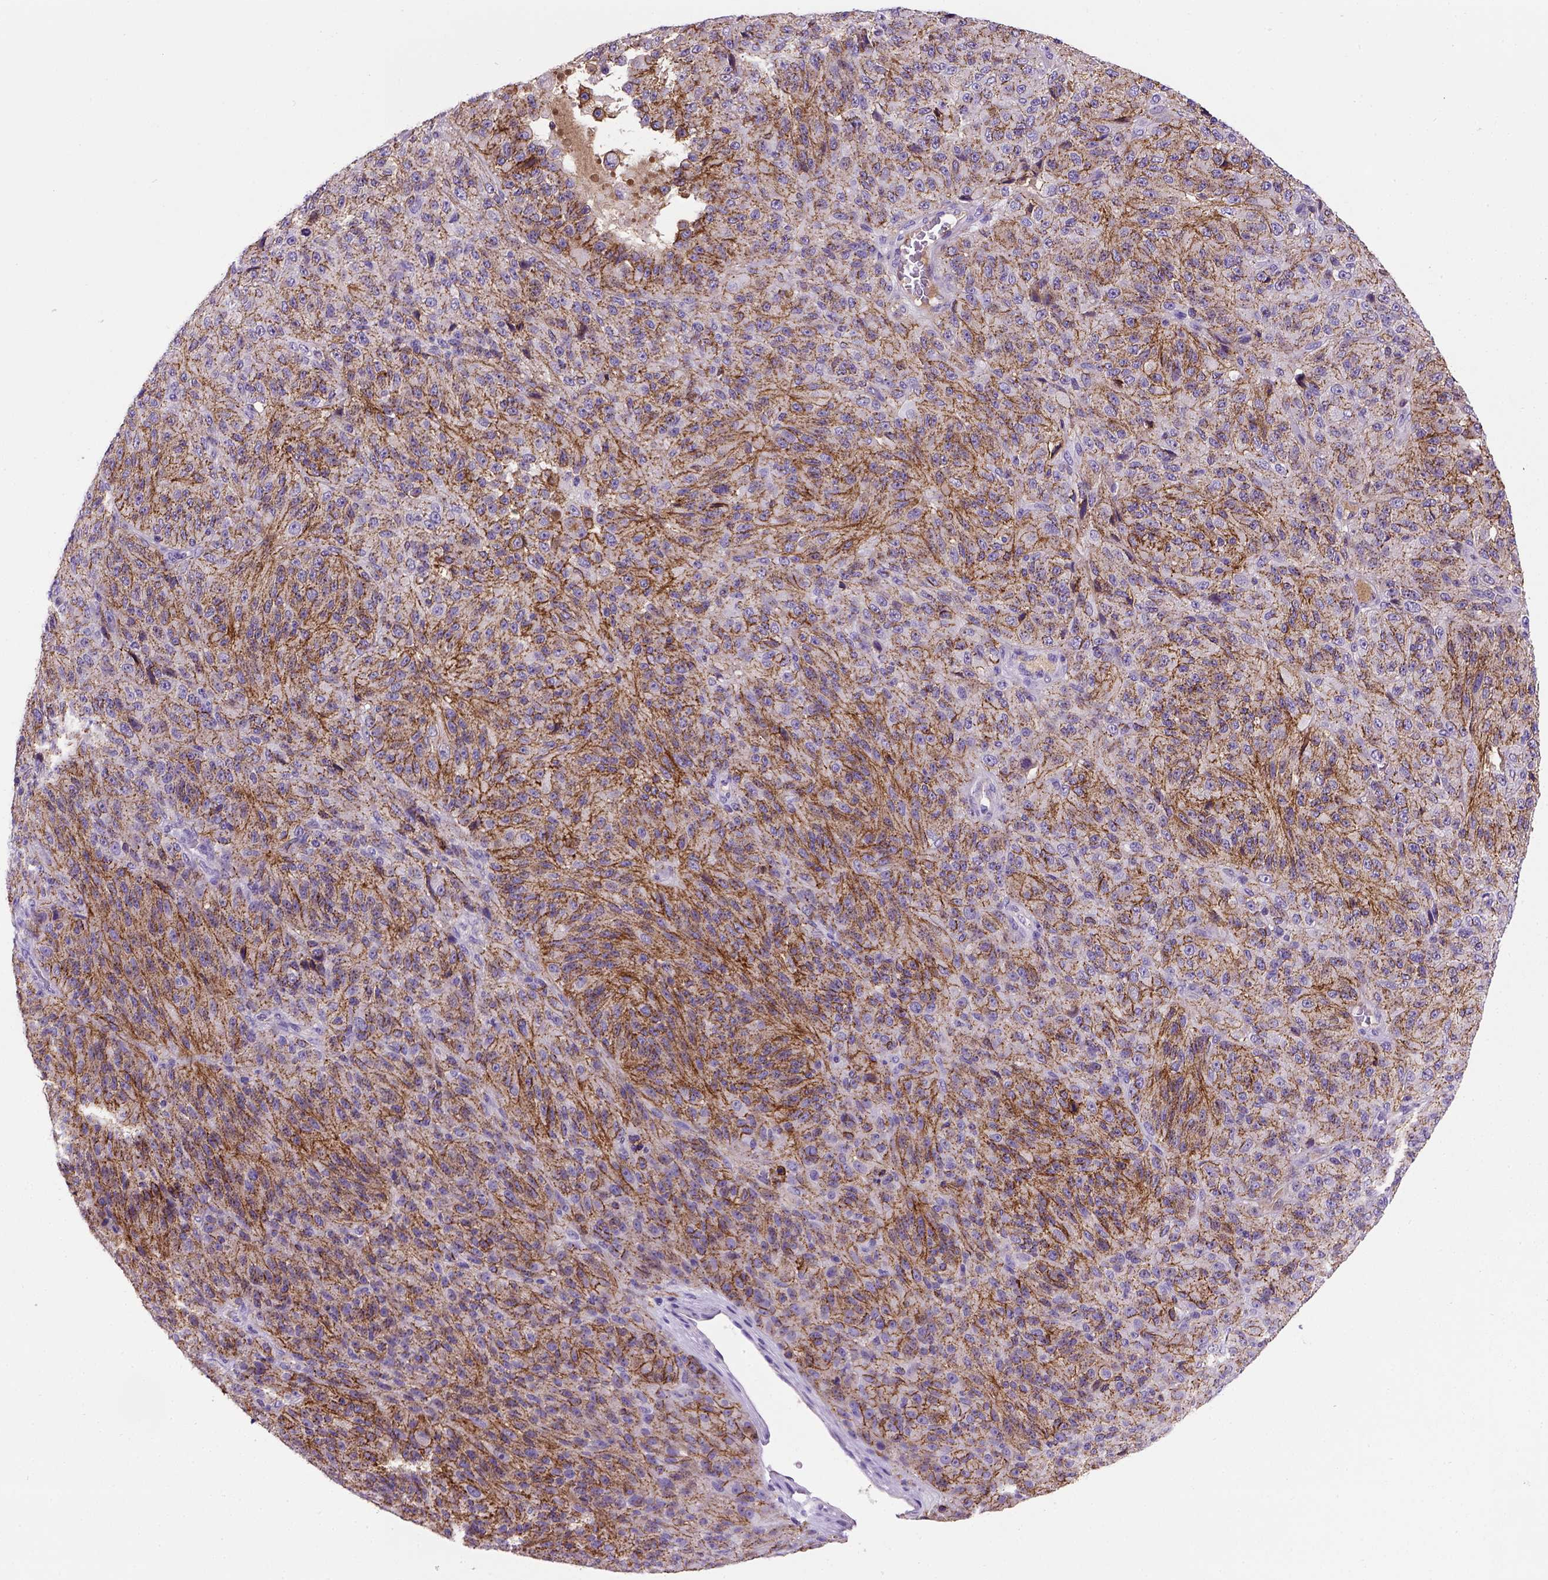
{"staining": {"intensity": "moderate", "quantity": ">75%", "location": "cytoplasmic/membranous"}, "tissue": "melanoma", "cell_type": "Tumor cells", "image_type": "cancer", "snomed": [{"axis": "morphology", "description": "Malignant melanoma, Metastatic site"}, {"axis": "topography", "description": "Brain"}], "caption": "Human malignant melanoma (metastatic site) stained with a brown dye exhibits moderate cytoplasmic/membranous positive expression in about >75% of tumor cells.", "gene": "CDH1", "patient": {"sex": "female", "age": 56}}